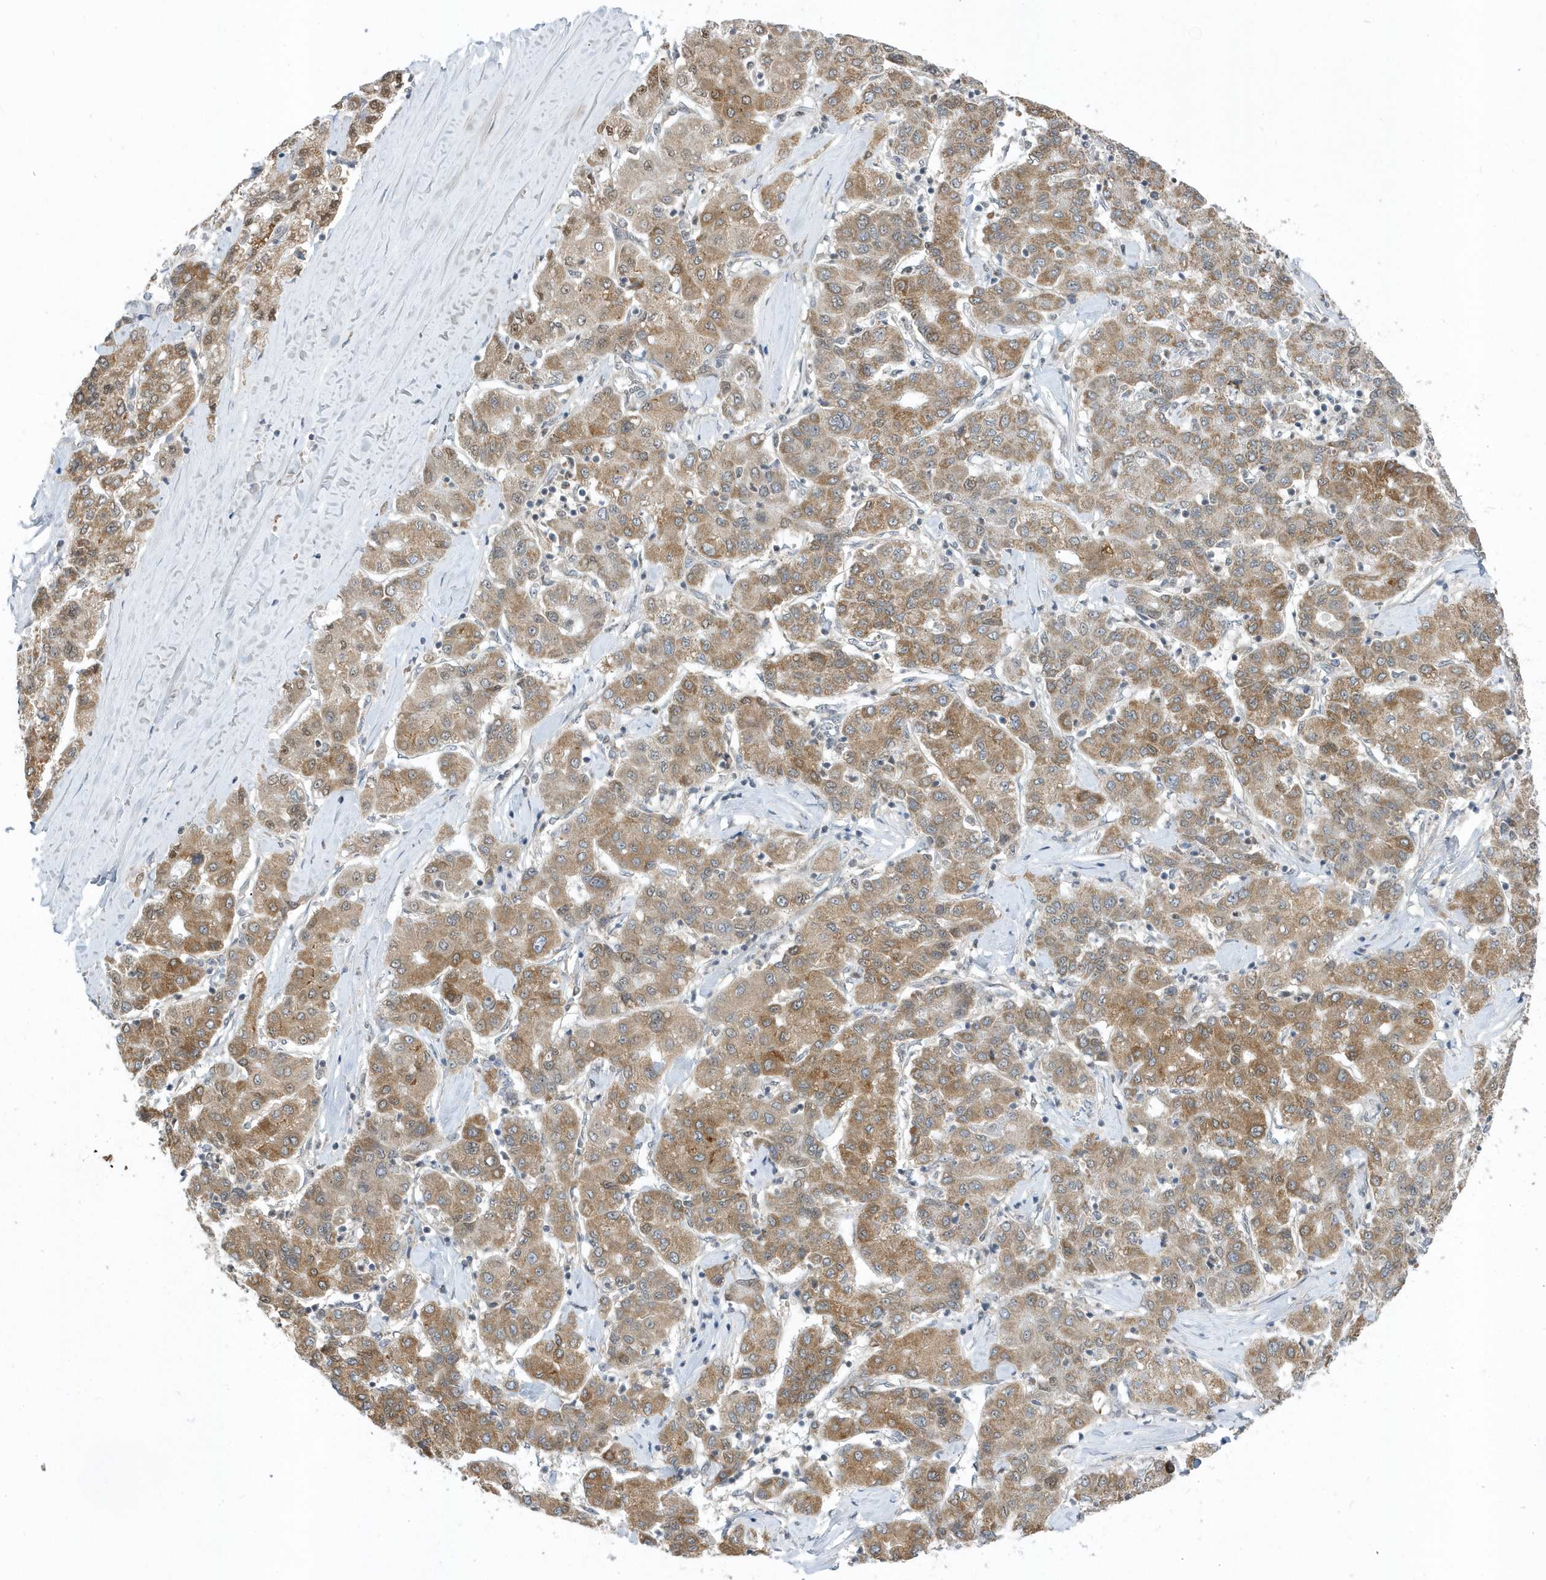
{"staining": {"intensity": "moderate", "quantity": ">75%", "location": "cytoplasmic/membranous"}, "tissue": "liver cancer", "cell_type": "Tumor cells", "image_type": "cancer", "snomed": [{"axis": "morphology", "description": "Carcinoma, Hepatocellular, NOS"}, {"axis": "topography", "description": "Liver"}], "caption": "Tumor cells display moderate cytoplasmic/membranous expression in about >75% of cells in liver hepatocellular carcinoma.", "gene": "ZNF740", "patient": {"sex": "male", "age": 65}}